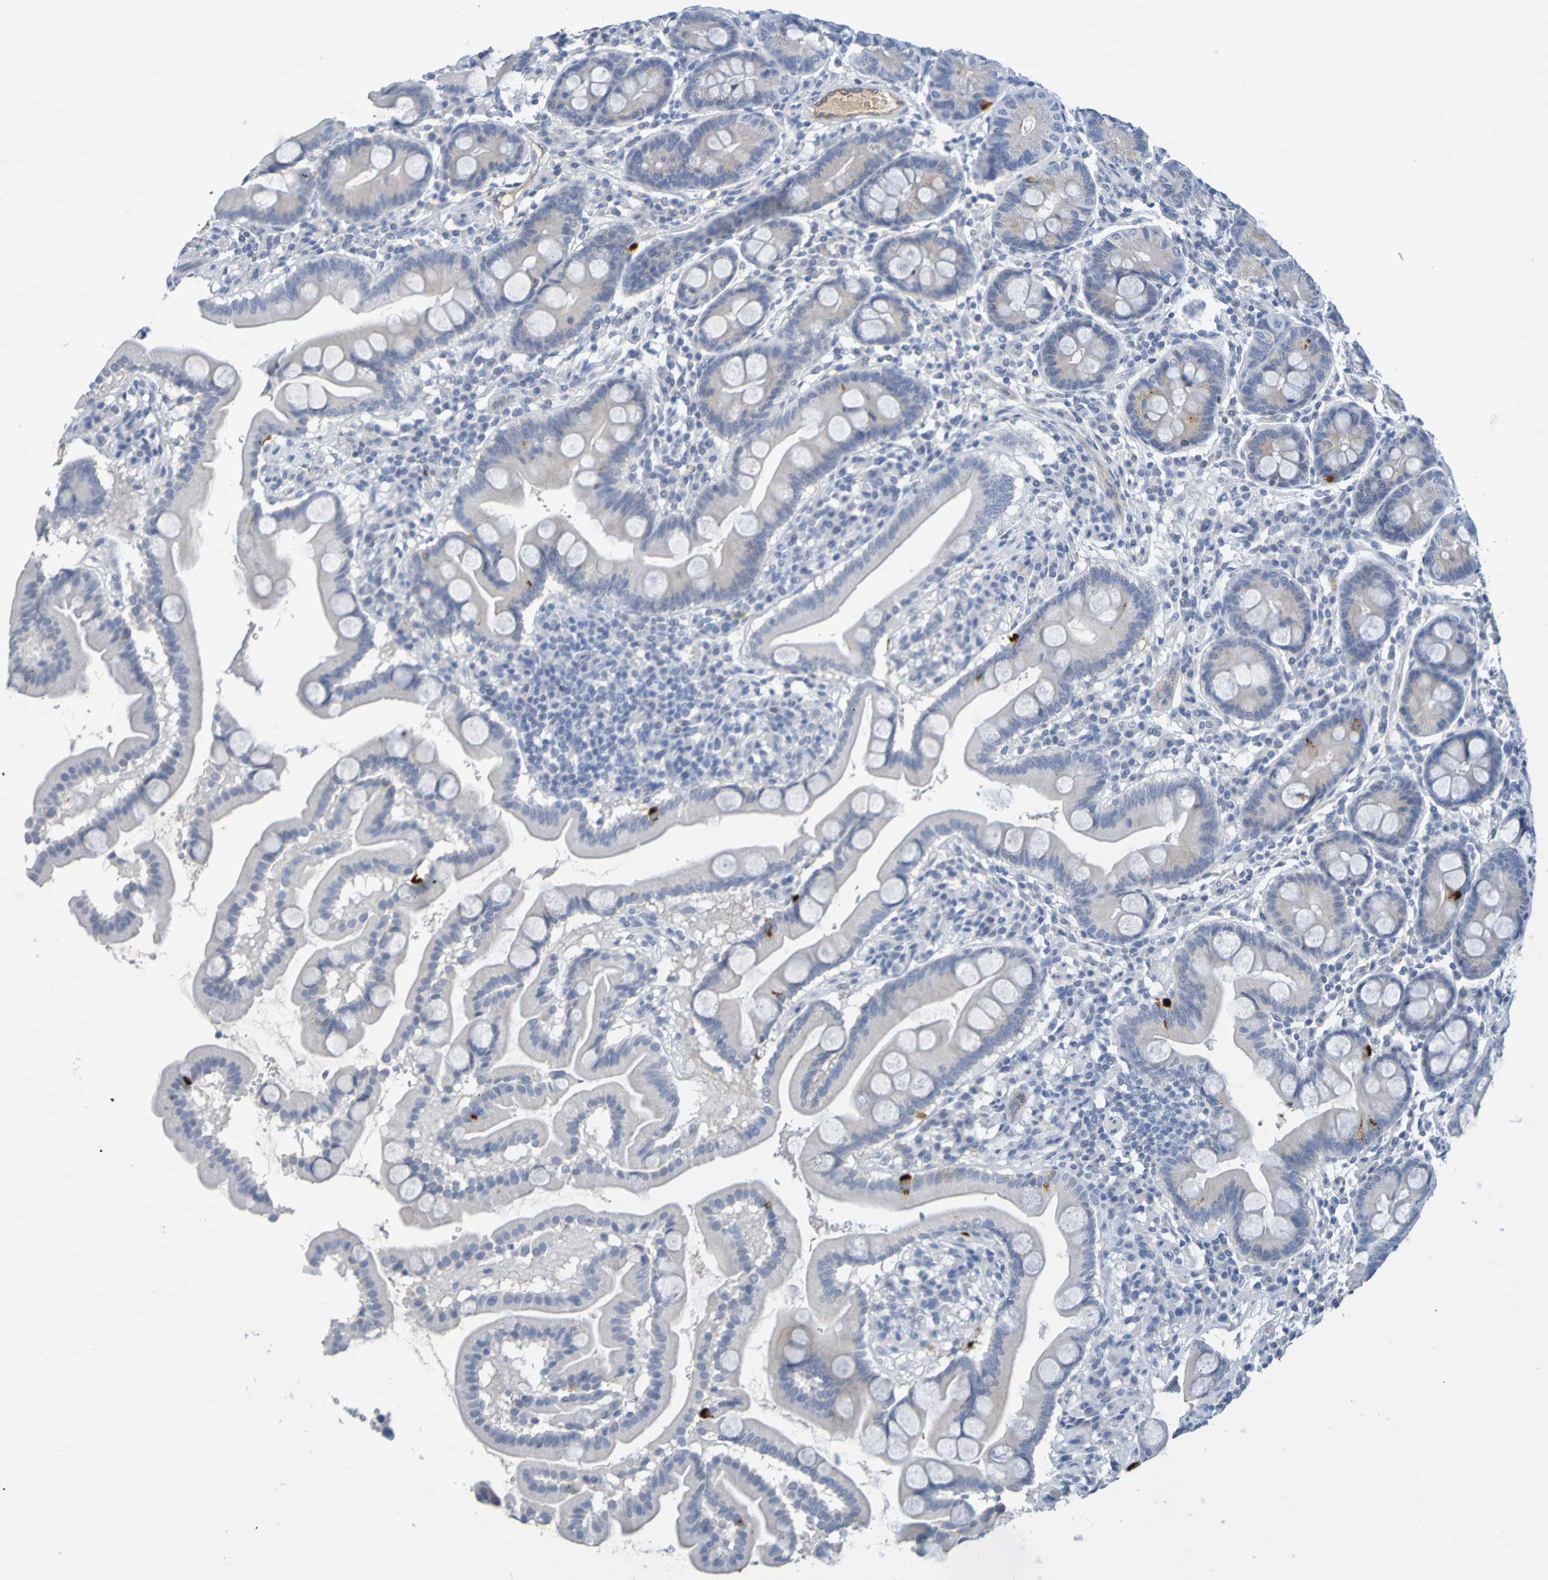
{"staining": {"intensity": "strong", "quantity": "<25%", "location": "cytoplasmic/membranous"}, "tissue": "duodenum", "cell_type": "Glandular cells", "image_type": "normal", "snomed": [{"axis": "morphology", "description": "Normal tissue, NOS"}, {"axis": "topography", "description": "Duodenum"}], "caption": "Immunohistochemistry (IHC) of normal duodenum reveals medium levels of strong cytoplasmic/membranous staining in approximately <25% of glandular cells. (brown staining indicates protein expression, while blue staining denotes nuclei).", "gene": "IL10", "patient": {"sex": "male", "age": 50}}